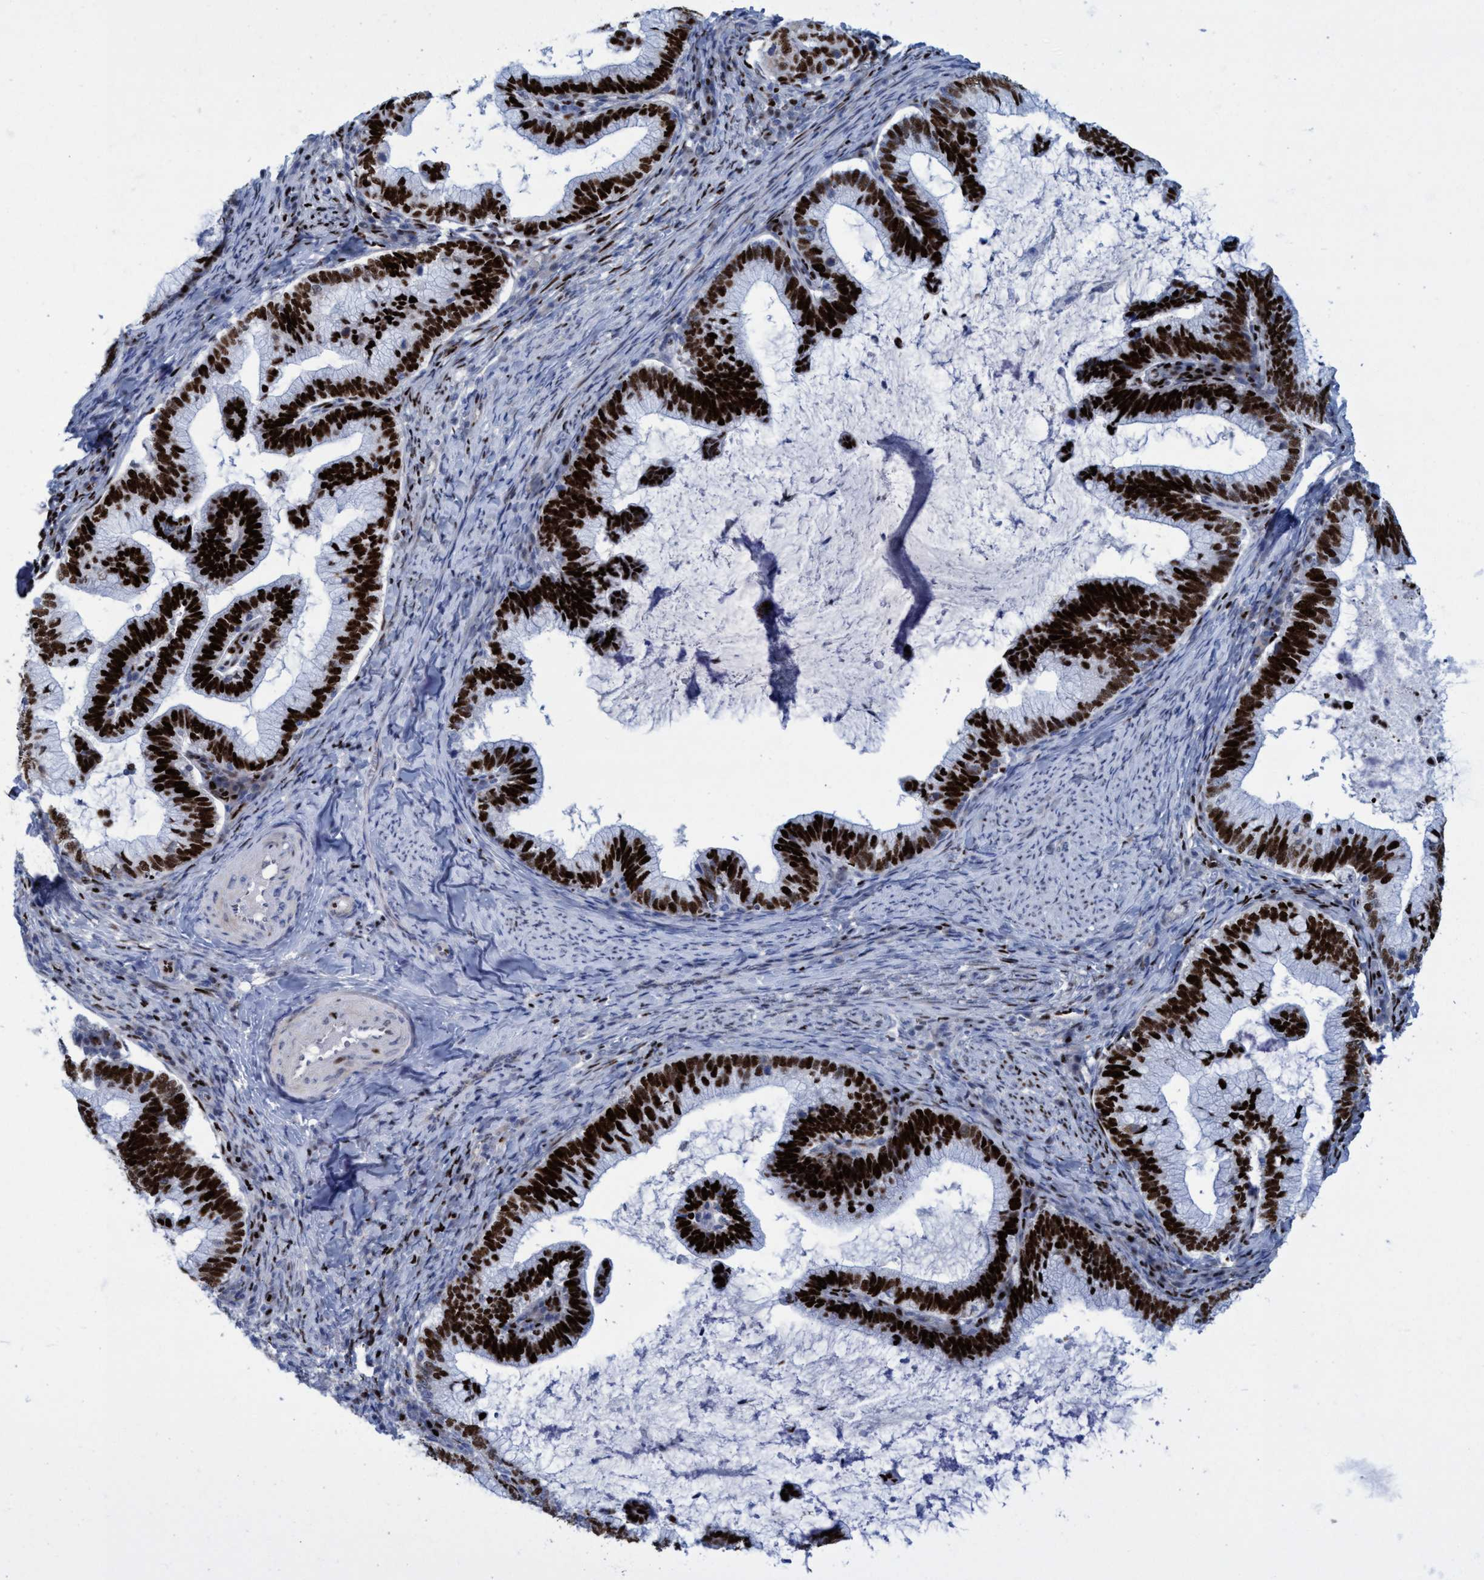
{"staining": {"intensity": "strong", "quantity": ">75%", "location": "nuclear"}, "tissue": "cervical cancer", "cell_type": "Tumor cells", "image_type": "cancer", "snomed": [{"axis": "morphology", "description": "Adenocarcinoma, NOS"}, {"axis": "topography", "description": "Cervix"}], "caption": "Protein staining of cervical cancer tissue demonstrates strong nuclear expression in approximately >75% of tumor cells.", "gene": "R3HCC1", "patient": {"sex": "female", "age": 36}}